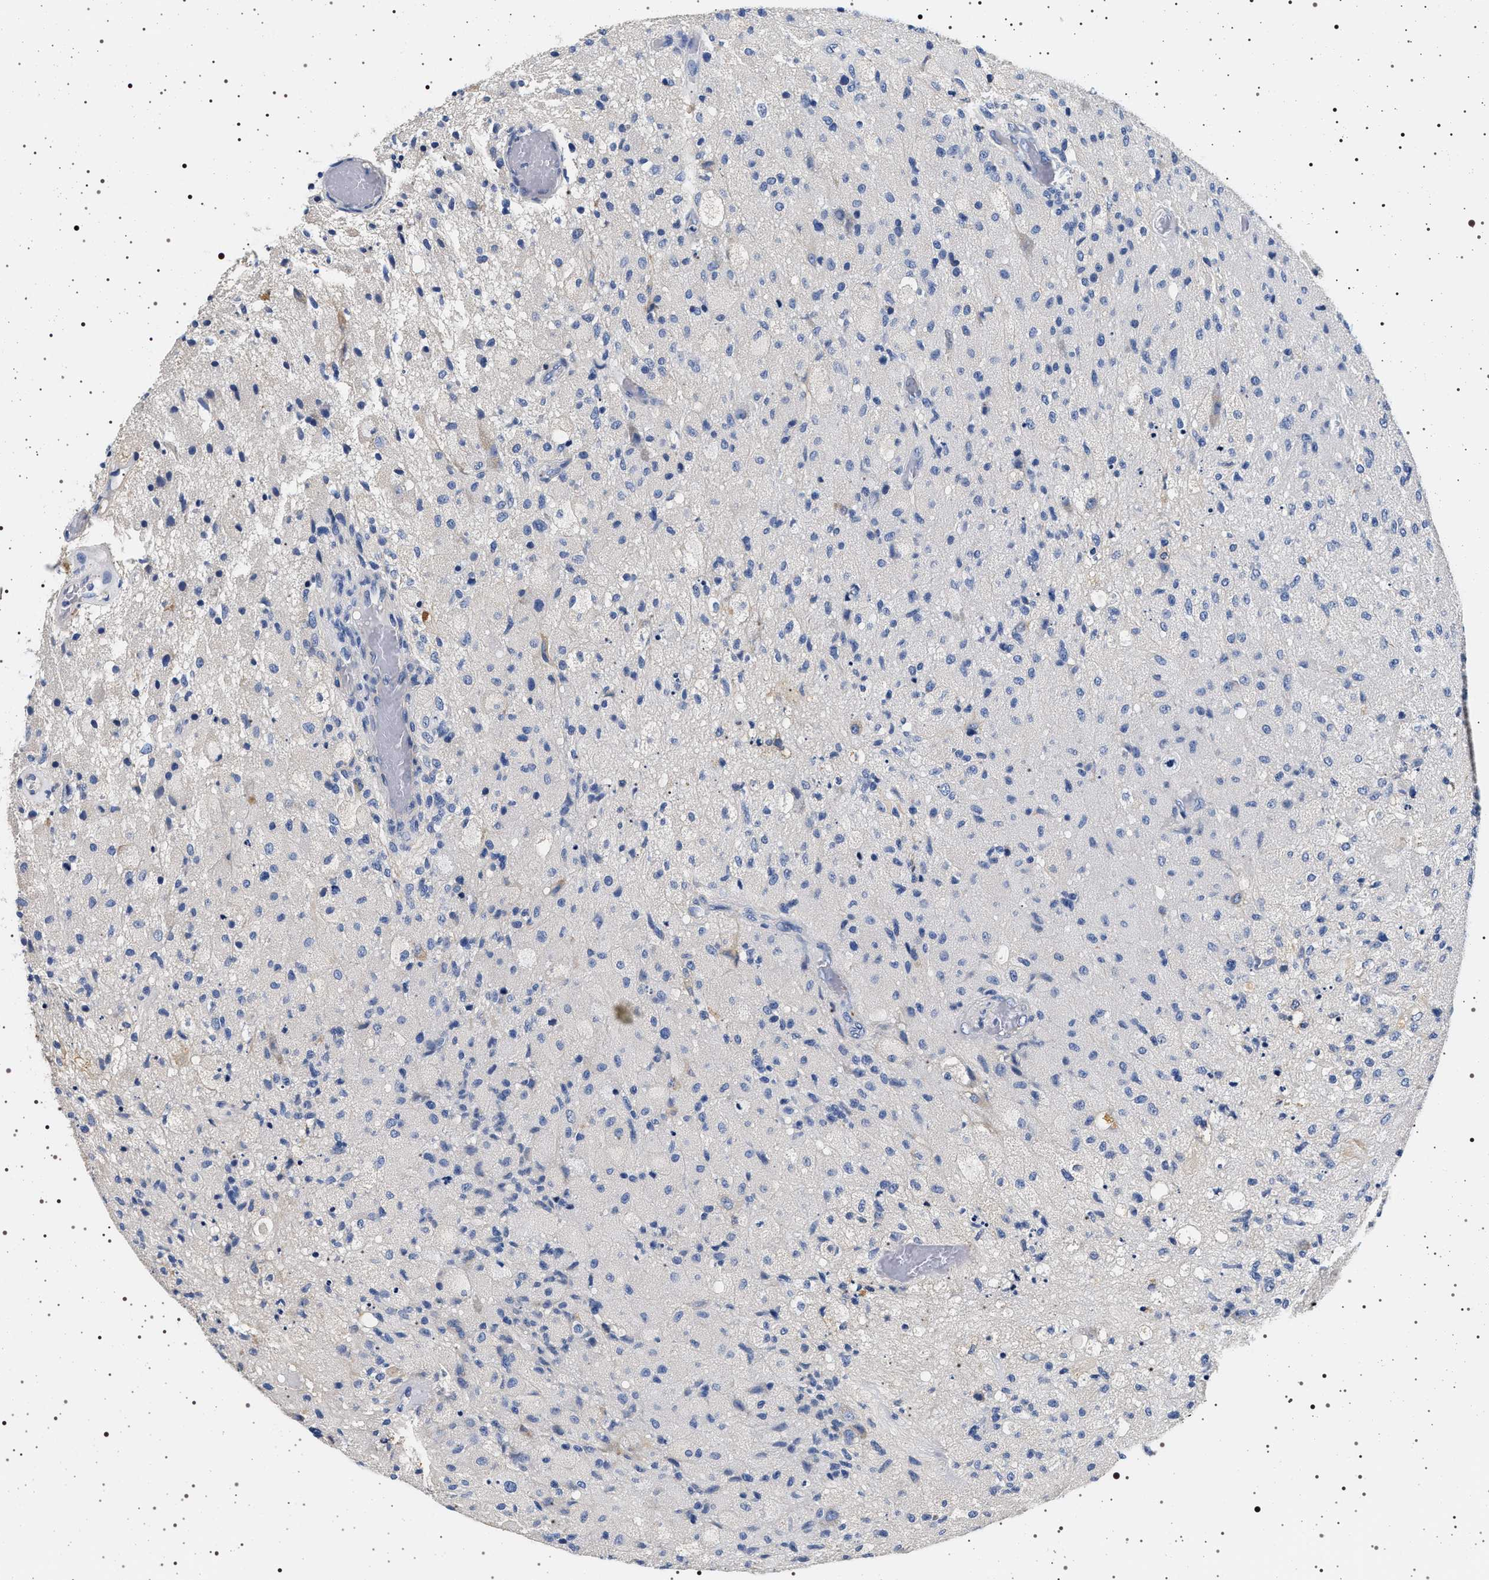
{"staining": {"intensity": "negative", "quantity": "none", "location": "none"}, "tissue": "glioma", "cell_type": "Tumor cells", "image_type": "cancer", "snomed": [{"axis": "morphology", "description": "Normal tissue, NOS"}, {"axis": "morphology", "description": "Glioma, malignant, High grade"}, {"axis": "topography", "description": "Cerebral cortex"}], "caption": "This is an IHC photomicrograph of human glioma. There is no positivity in tumor cells.", "gene": "HSD17B1", "patient": {"sex": "male", "age": 77}}